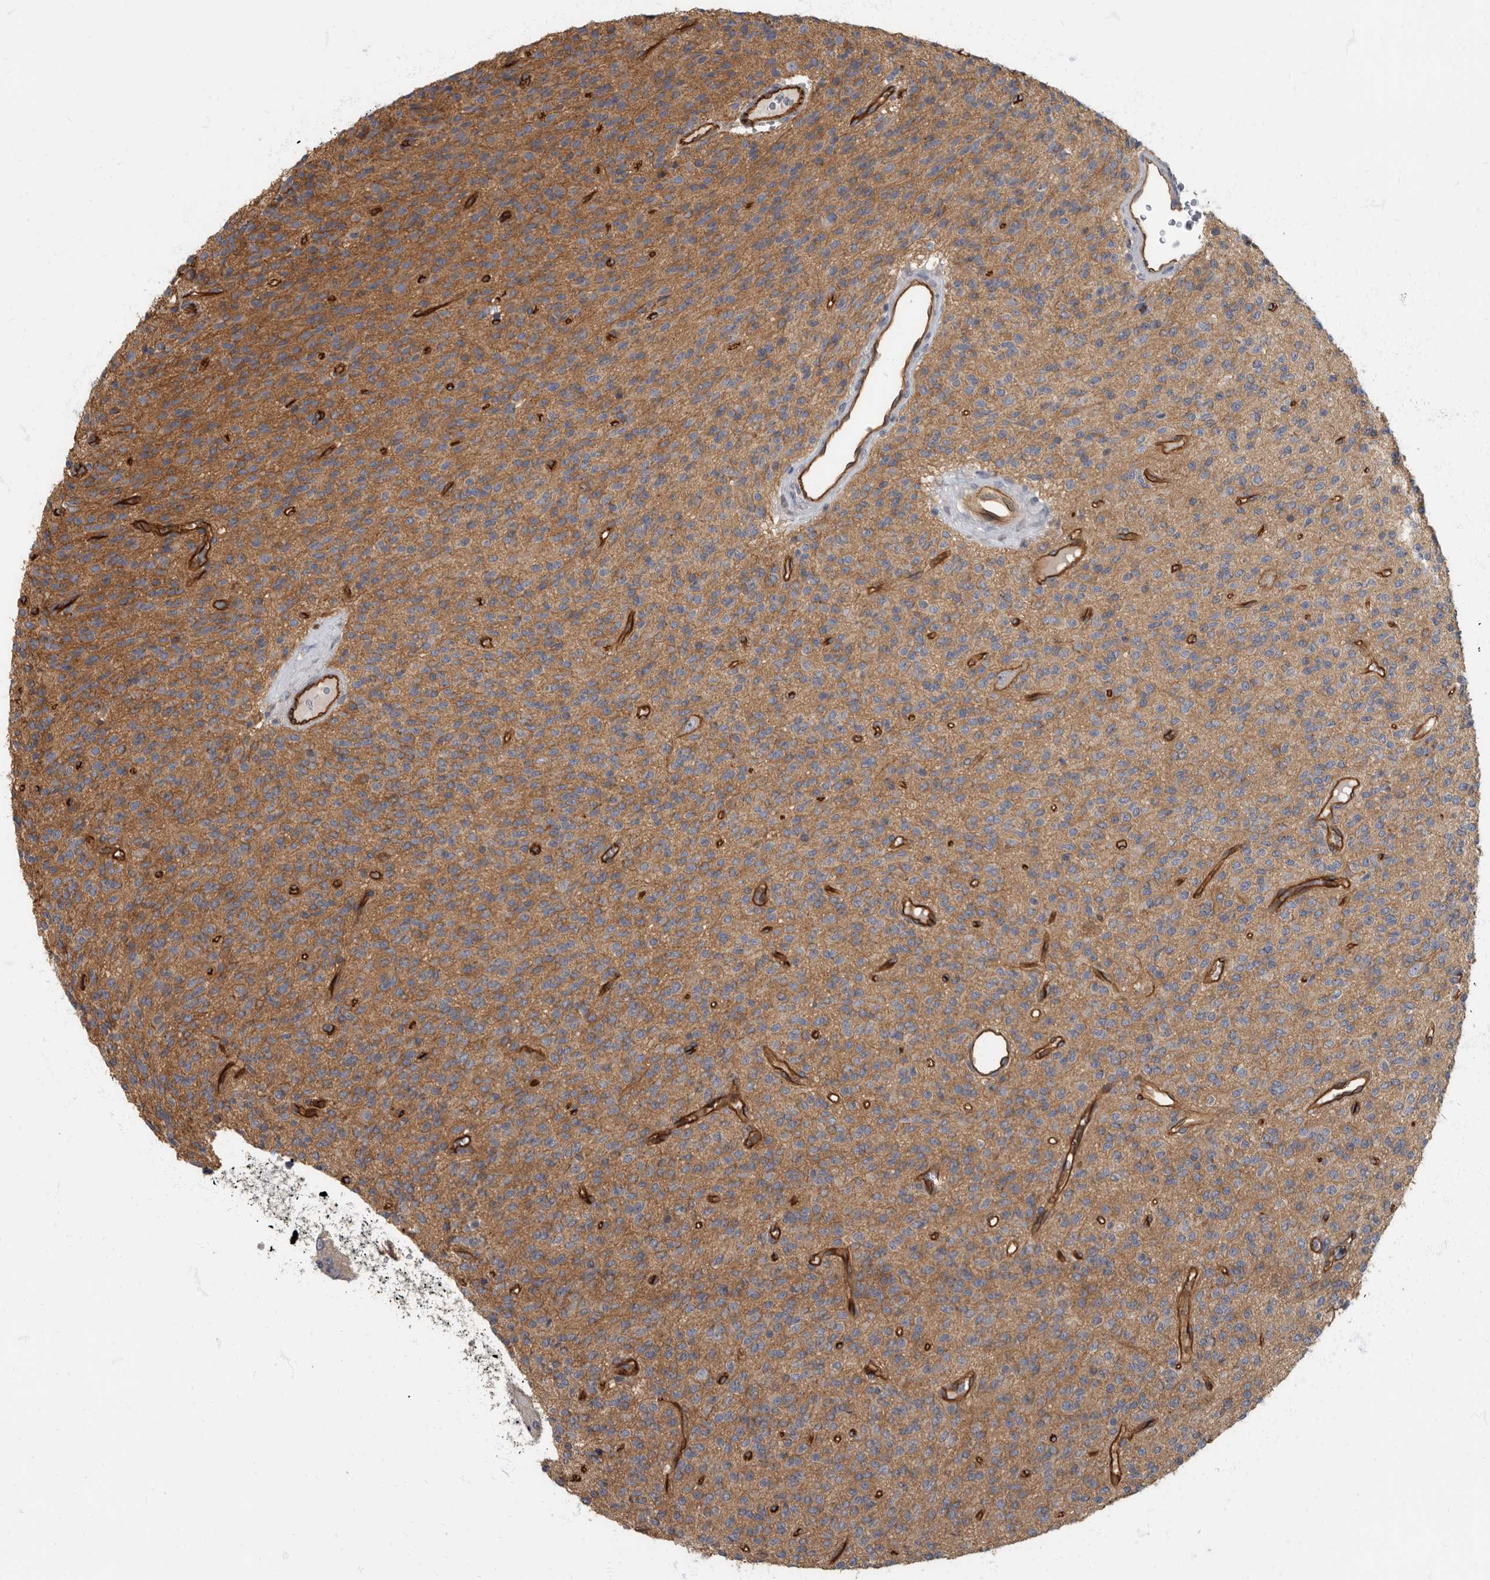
{"staining": {"intensity": "weak", "quantity": ">75%", "location": "cytoplasmic/membranous"}, "tissue": "glioma", "cell_type": "Tumor cells", "image_type": "cancer", "snomed": [{"axis": "morphology", "description": "Glioma, malignant, High grade"}, {"axis": "topography", "description": "Brain"}], "caption": "The image exhibits immunohistochemical staining of high-grade glioma (malignant). There is weak cytoplasmic/membranous positivity is present in about >75% of tumor cells.", "gene": "PDK1", "patient": {"sex": "male", "age": 34}}